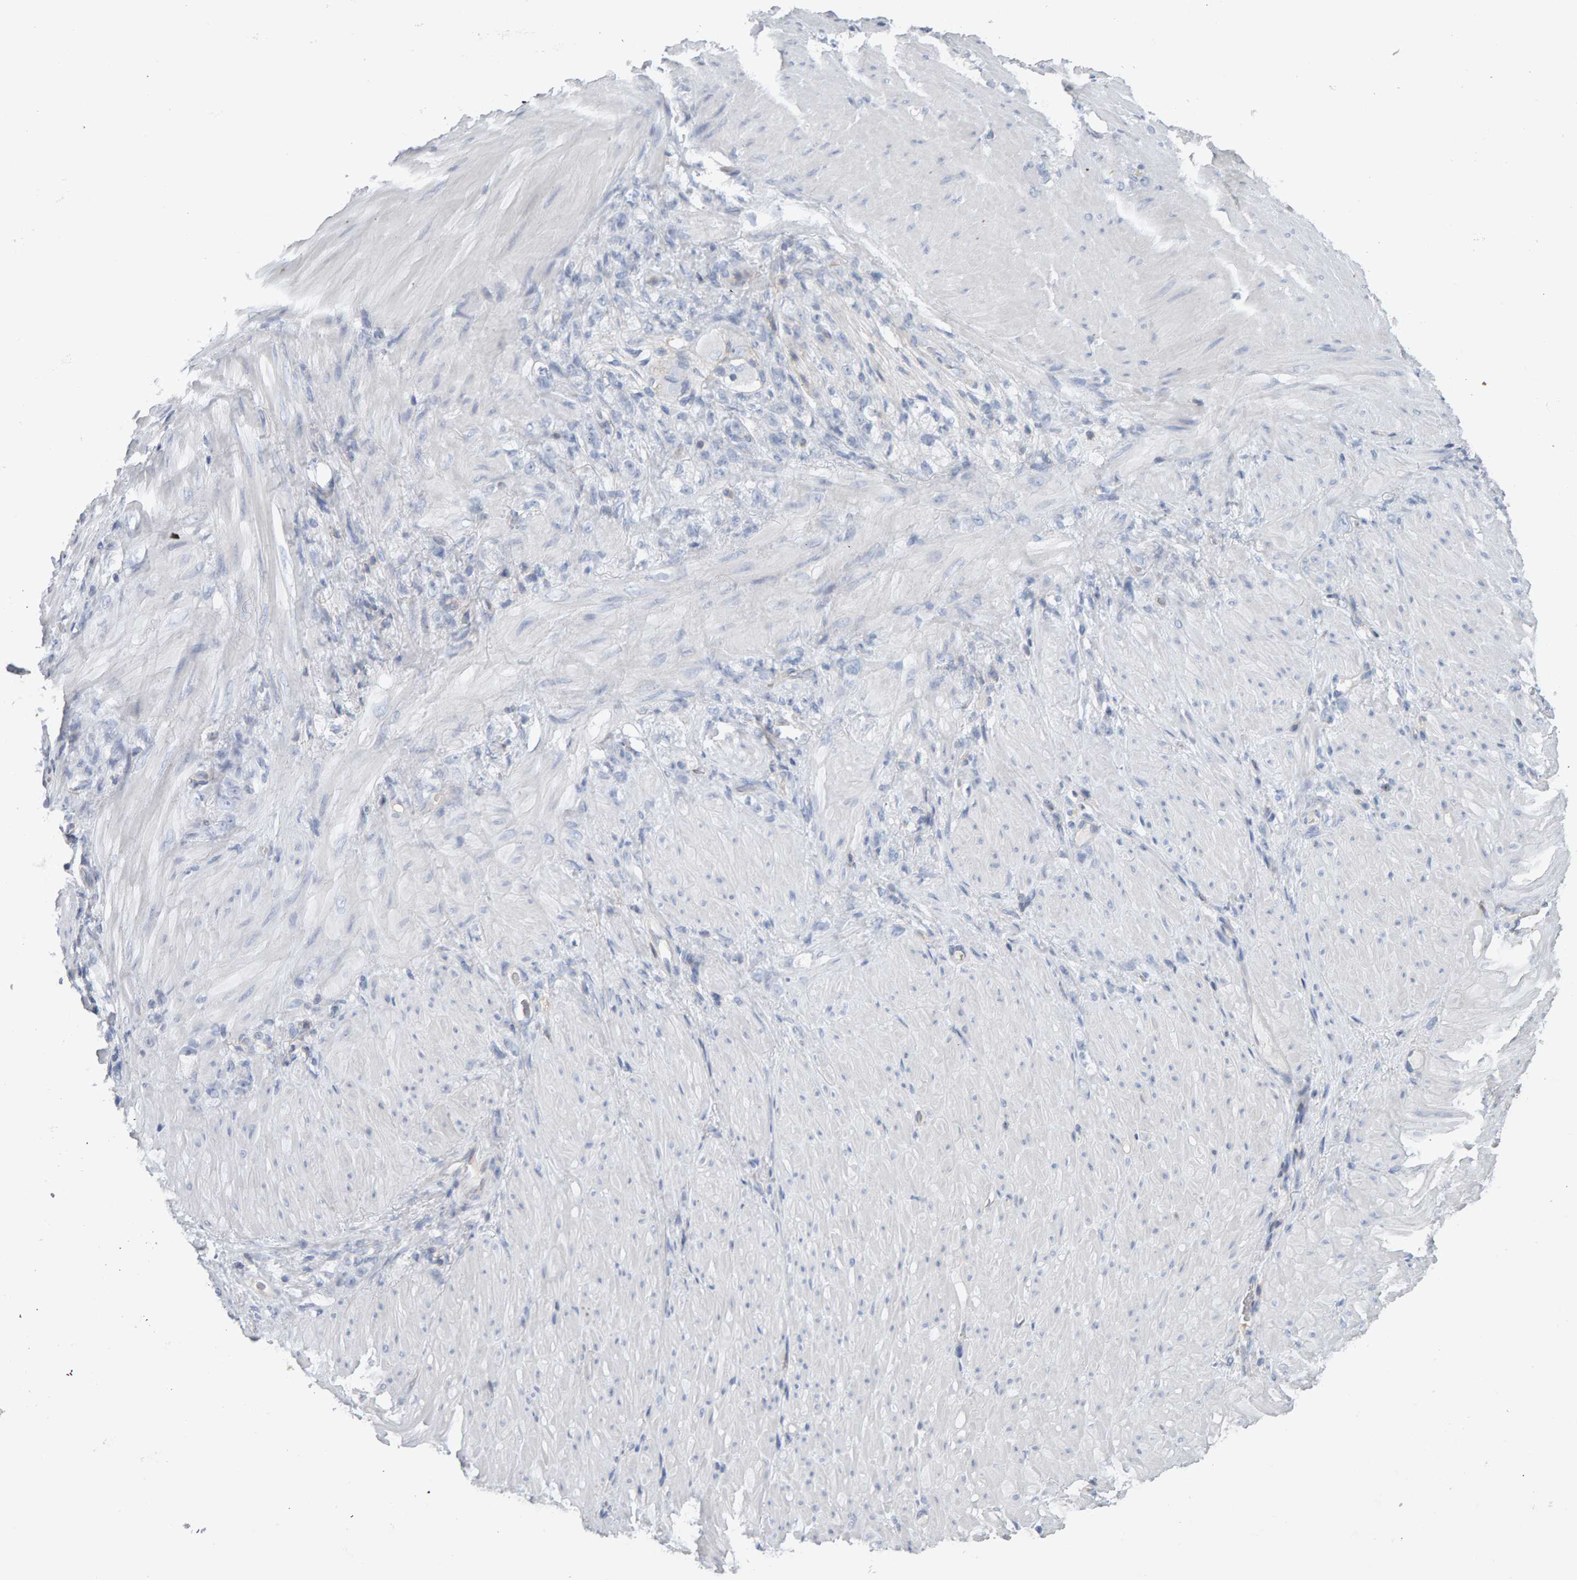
{"staining": {"intensity": "negative", "quantity": "none", "location": "none"}, "tissue": "stomach cancer", "cell_type": "Tumor cells", "image_type": "cancer", "snomed": [{"axis": "morphology", "description": "Normal tissue, NOS"}, {"axis": "morphology", "description": "Adenocarcinoma, NOS"}, {"axis": "topography", "description": "Stomach"}], "caption": "IHC micrograph of neoplastic tissue: adenocarcinoma (stomach) stained with DAB (3,3'-diaminobenzidine) reveals no significant protein staining in tumor cells.", "gene": "FYN", "patient": {"sex": "male", "age": 82}}